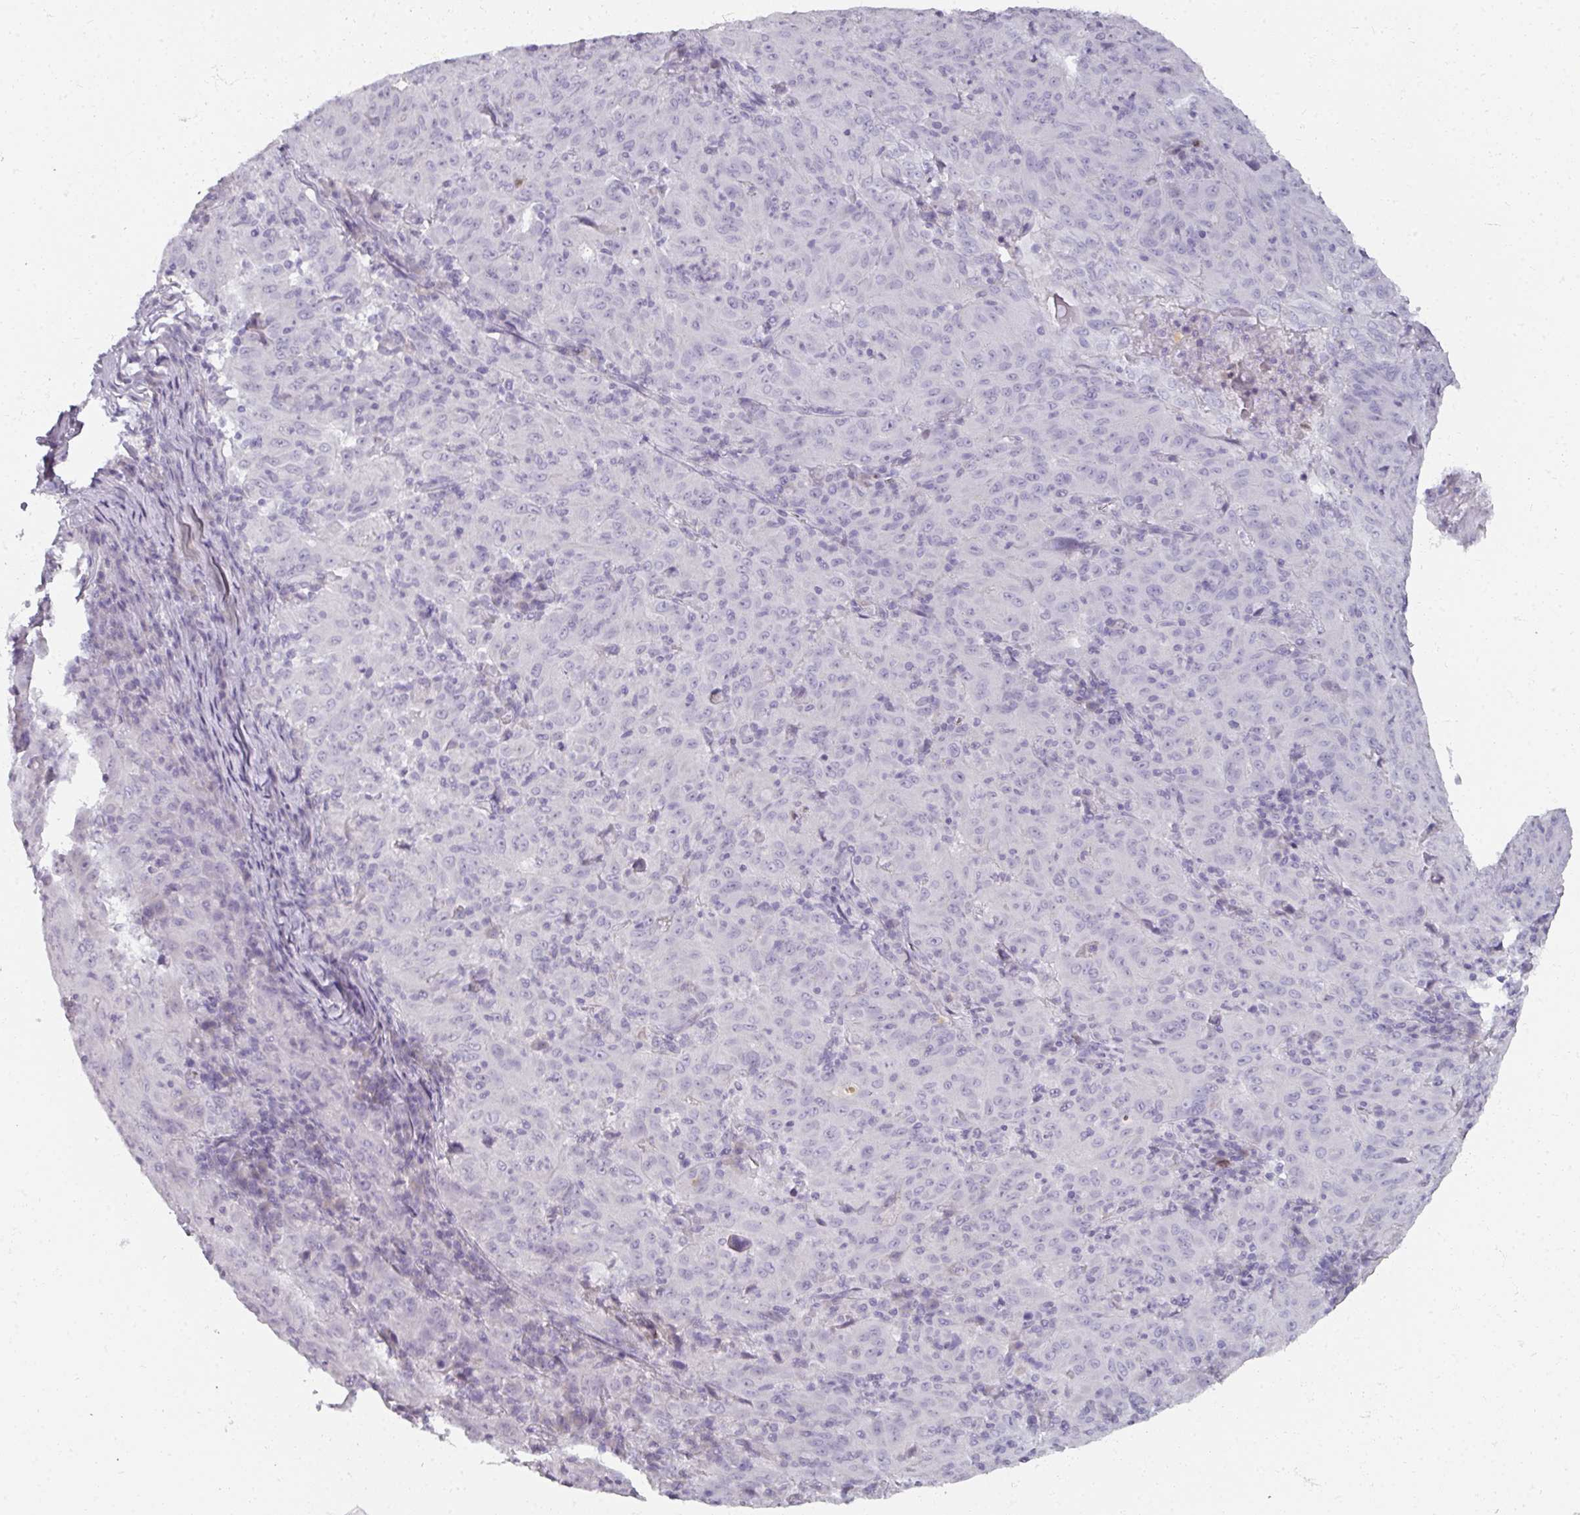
{"staining": {"intensity": "negative", "quantity": "none", "location": "none"}, "tissue": "pancreatic cancer", "cell_type": "Tumor cells", "image_type": "cancer", "snomed": [{"axis": "morphology", "description": "Adenocarcinoma, NOS"}, {"axis": "topography", "description": "Pancreas"}], "caption": "DAB (3,3'-diaminobenzidine) immunohistochemical staining of human pancreatic cancer displays no significant positivity in tumor cells.", "gene": "REG3G", "patient": {"sex": "male", "age": 63}}